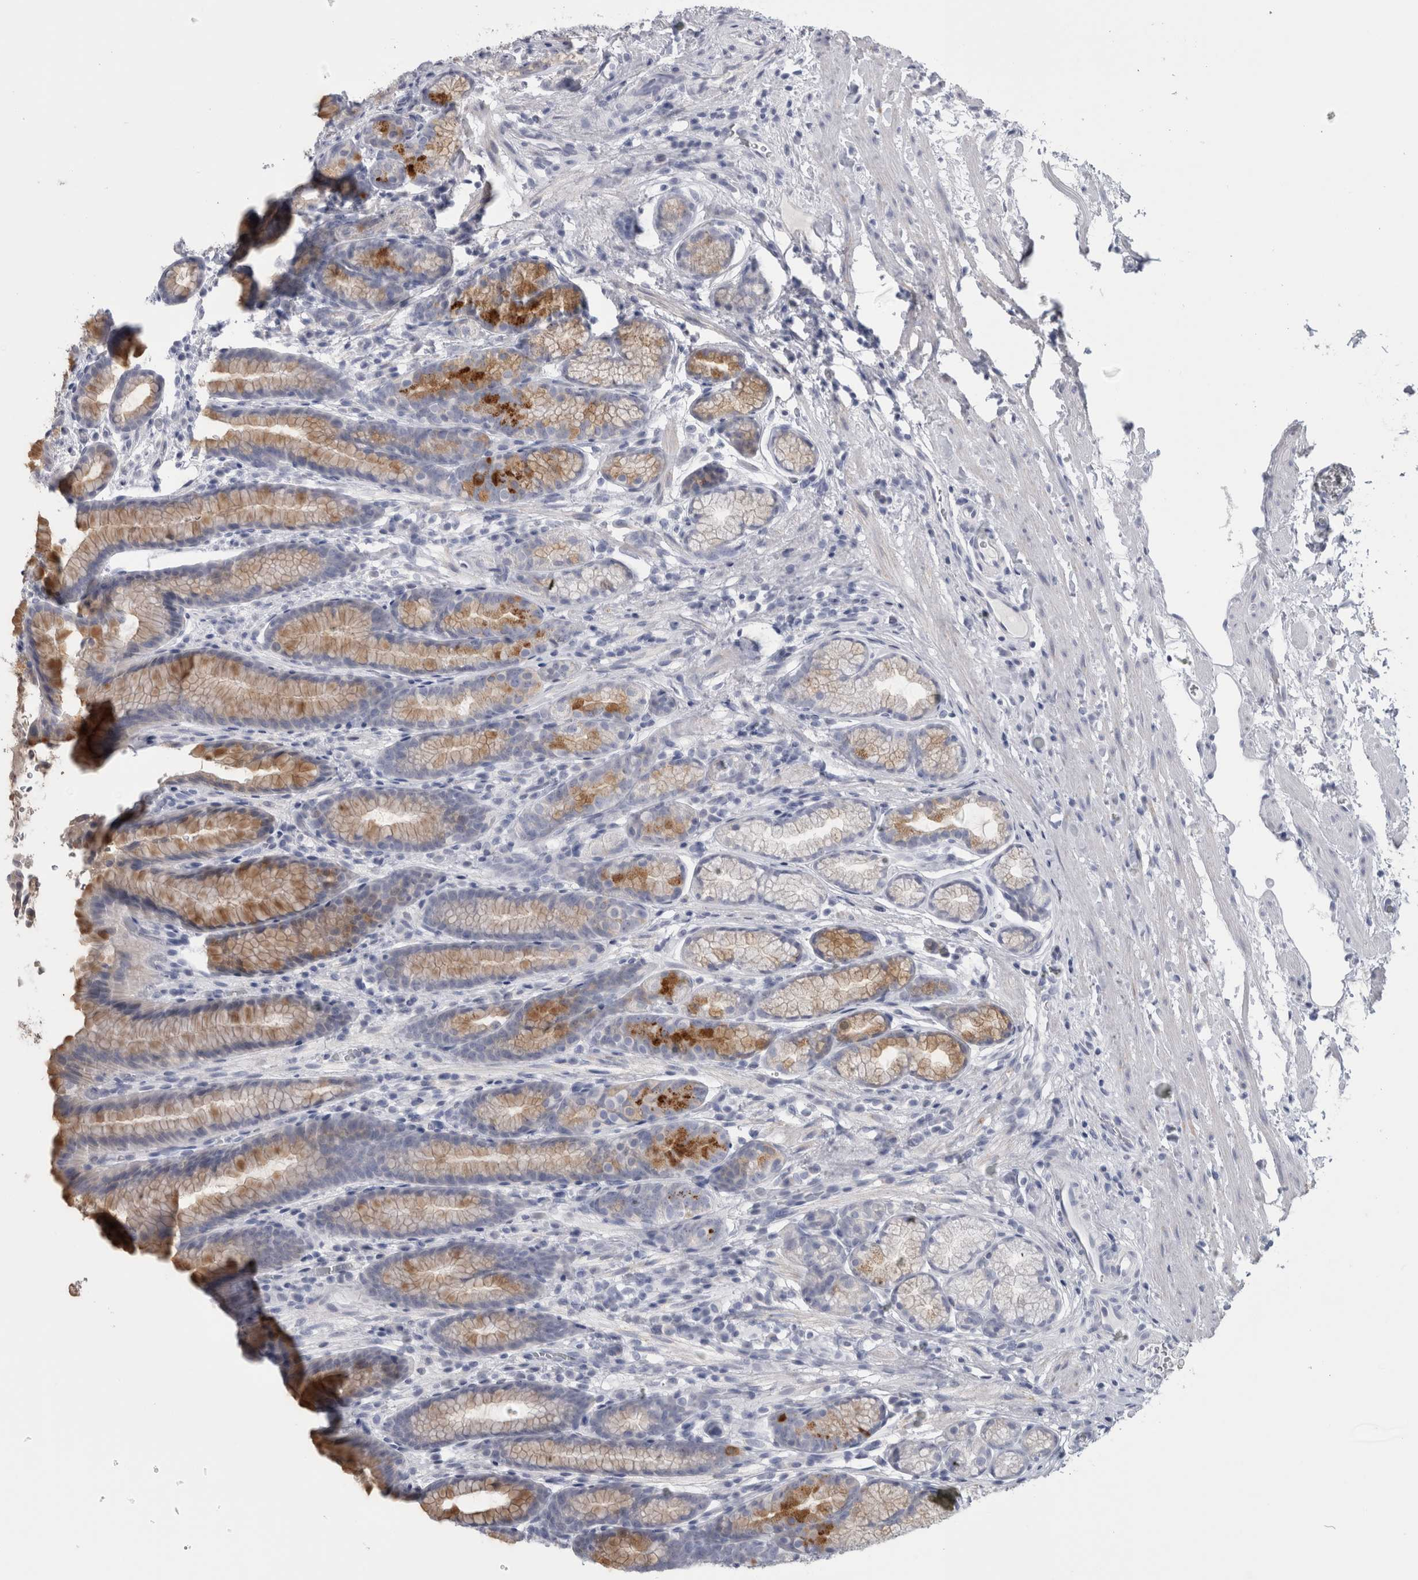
{"staining": {"intensity": "strong", "quantity": "25%-75%", "location": "cytoplasmic/membranous"}, "tissue": "stomach", "cell_type": "Glandular cells", "image_type": "normal", "snomed": [{"axis": "morphology", "description": "Normal tissue, NOS"}, {"axis": "topography", "description": "Stomach"}], "caption": "Immunohistochemical staining of benign human stomach displays high levels of strong cytoplasmic/membranous staining in about 25%-75% of glandular cells. The protein is stained brown, and the nuclei are stained in blue (DAB (3,3'-diaminobenzidine) IHC with brightfield microscopy, high magnification).", "gene": "MSMB", "patient": {"sex": "male", "age": 42}}